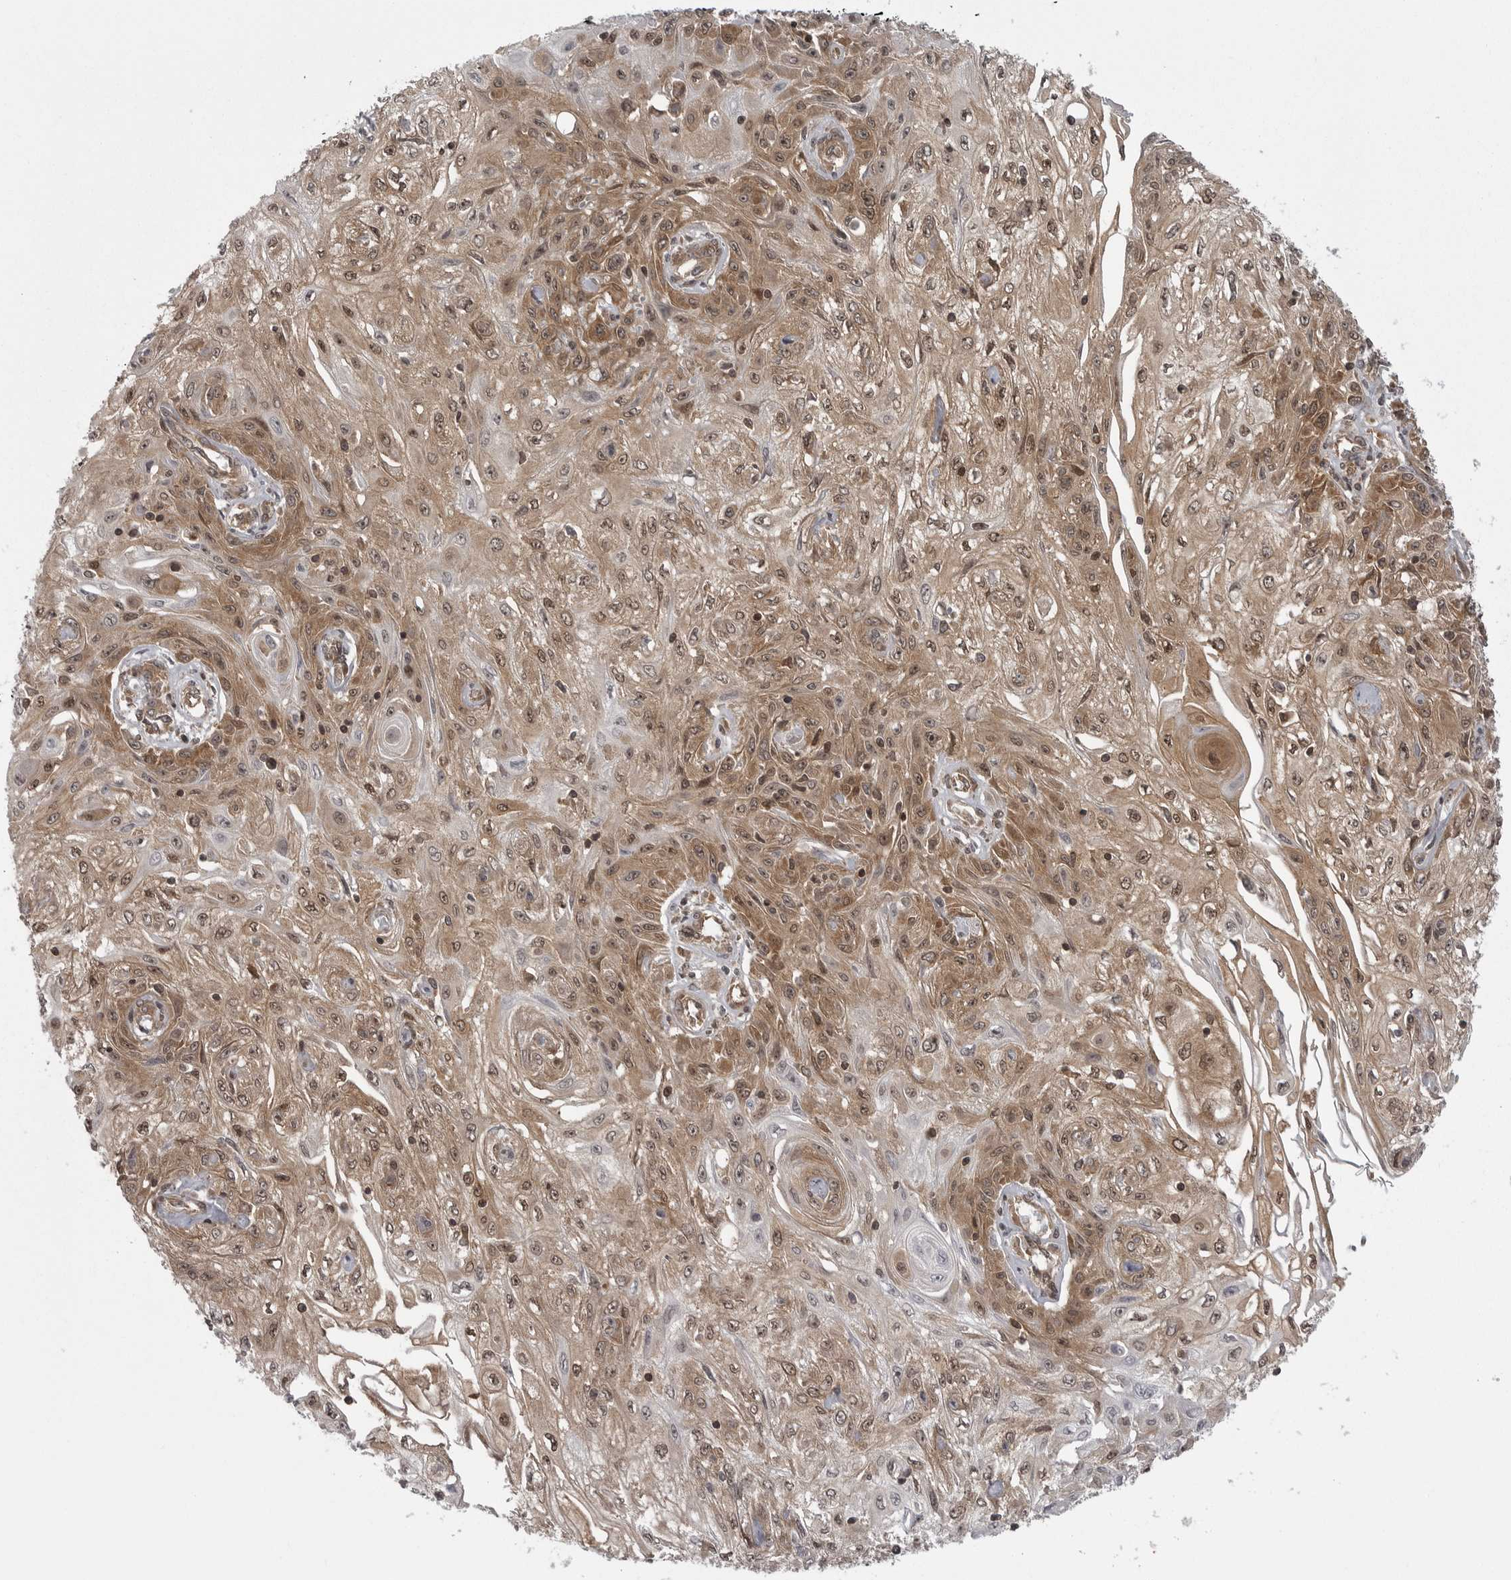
{"staining": {"intensity": "moderate", "quantity": ">75%", "location": "cytoplasmic/membranous,nuclear"}, "tissue": "skin cancer", "cell_type": "Tumor cells", "image_type": "cancer", "snomed": [{"axis": "morphology", "description": "Squamous cell carcinoma, NOS"}, {"axis": "morphology", "description": "Squamous cell carcinoma, metastatic, NOS"}, {"axis": "topography", "description": "Skin"}, {"axis": "topography", "description": "Lymph node"}], "caption": "The micrograph reveals immunohistochemical staining of skin cancer (squamous cell carcinoma). There is moderate cytoplasmic/membranous and nuclear positivity is appreciated in about >75% of tumor cells.", "gene": "STK24", "patient": {"sex": "male", "age": 75}}